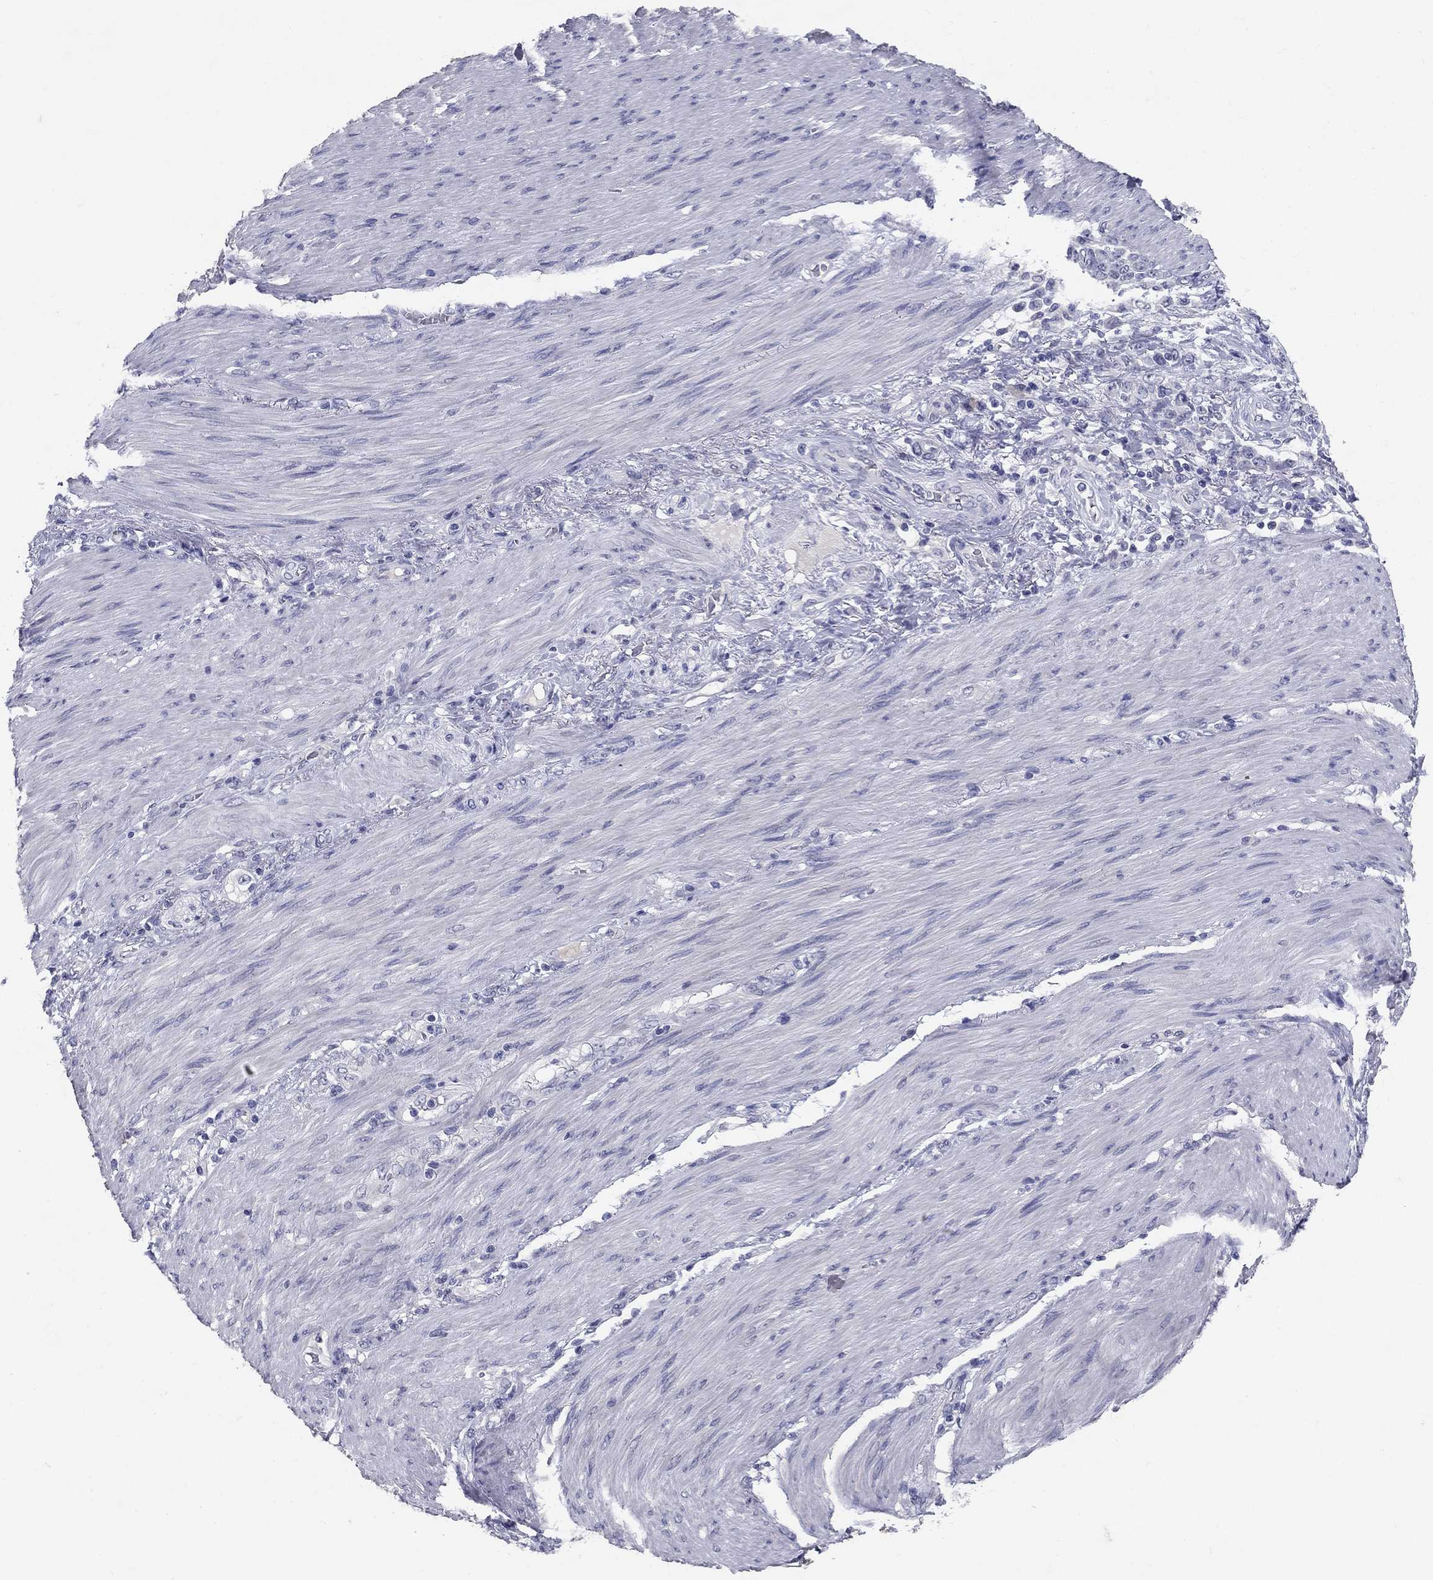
{"staining": {"intensity": "negative", "quantity": "none", "location": "none"}, "tissue": "stomach cancer", "cell_type": "Tumor cells", "image_type": "cancer", "snomed": [{"axis": "morphology", "description": "Normal tissue, NOS"}, {"axis": "morphology", "description": "Adenocarcinoma, NOS"}, {"axis": "topography", "description": "Stomach"}], "caption": "An IHC photomicrograph of stomach cancer (adenocarcinoma) is shown. There is no staining in tumor cells of stomach cancer (adenocarcinoma).", "gene": "POMC", "patient": {"sex": "female", "age": 79}}